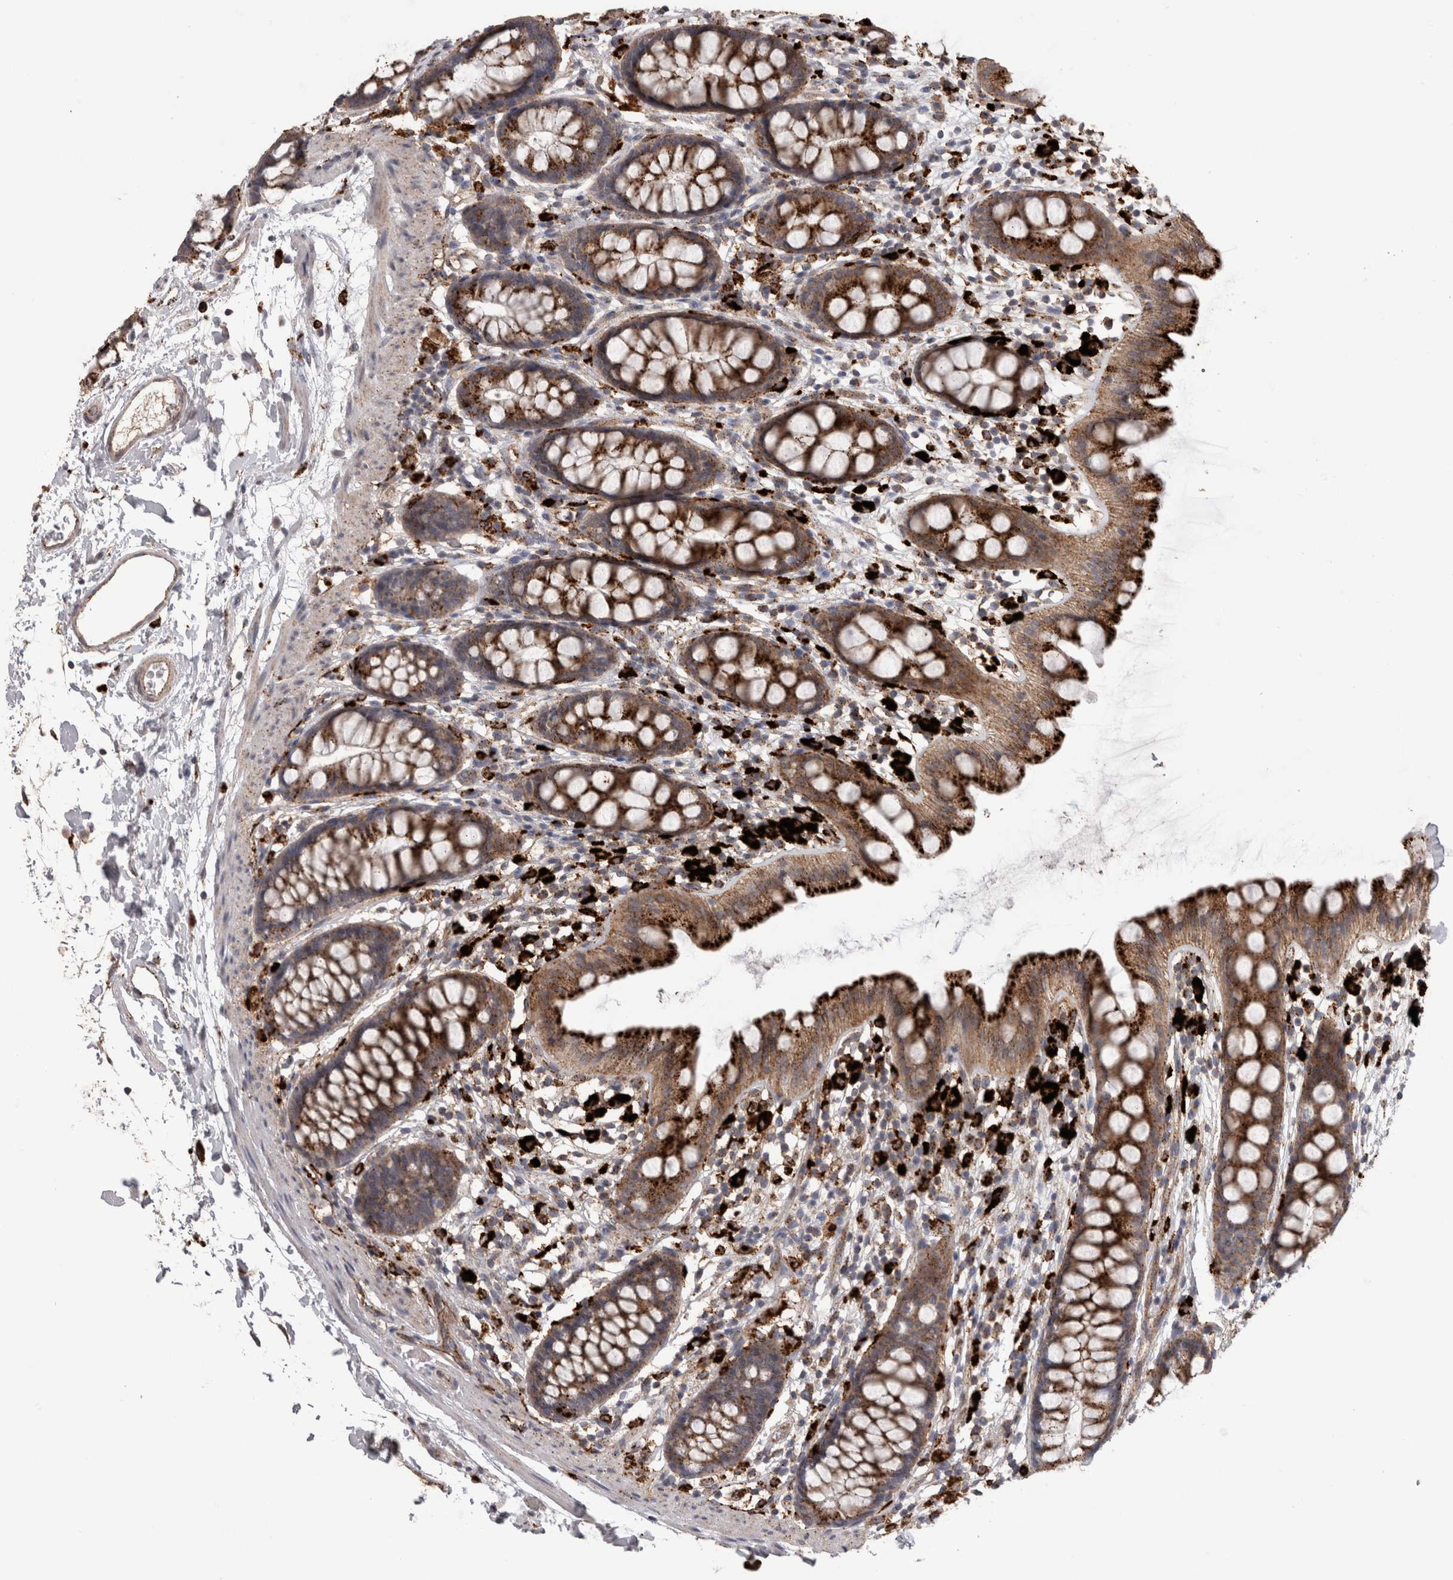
{"staining": {"intensity": "strong", "quantity": ">75%", "location": "cytoplasmic/membranous"}, "tissue": "rectum", "cell_type": "Glandular cells", "image_type": "normal", "snomed": [{"axis": "morphology", "description": "Normal tissue, NOS"}, {"axis": "topography", "description": "Rectum"}], "caption": "Rectum stained with a brown dye exhibits strong cytoplasmic/membranous positive staining in approximately >75% of glandular cells.", "gene": "CTSZ", "patient": {"sex": "female", "age": 65}}